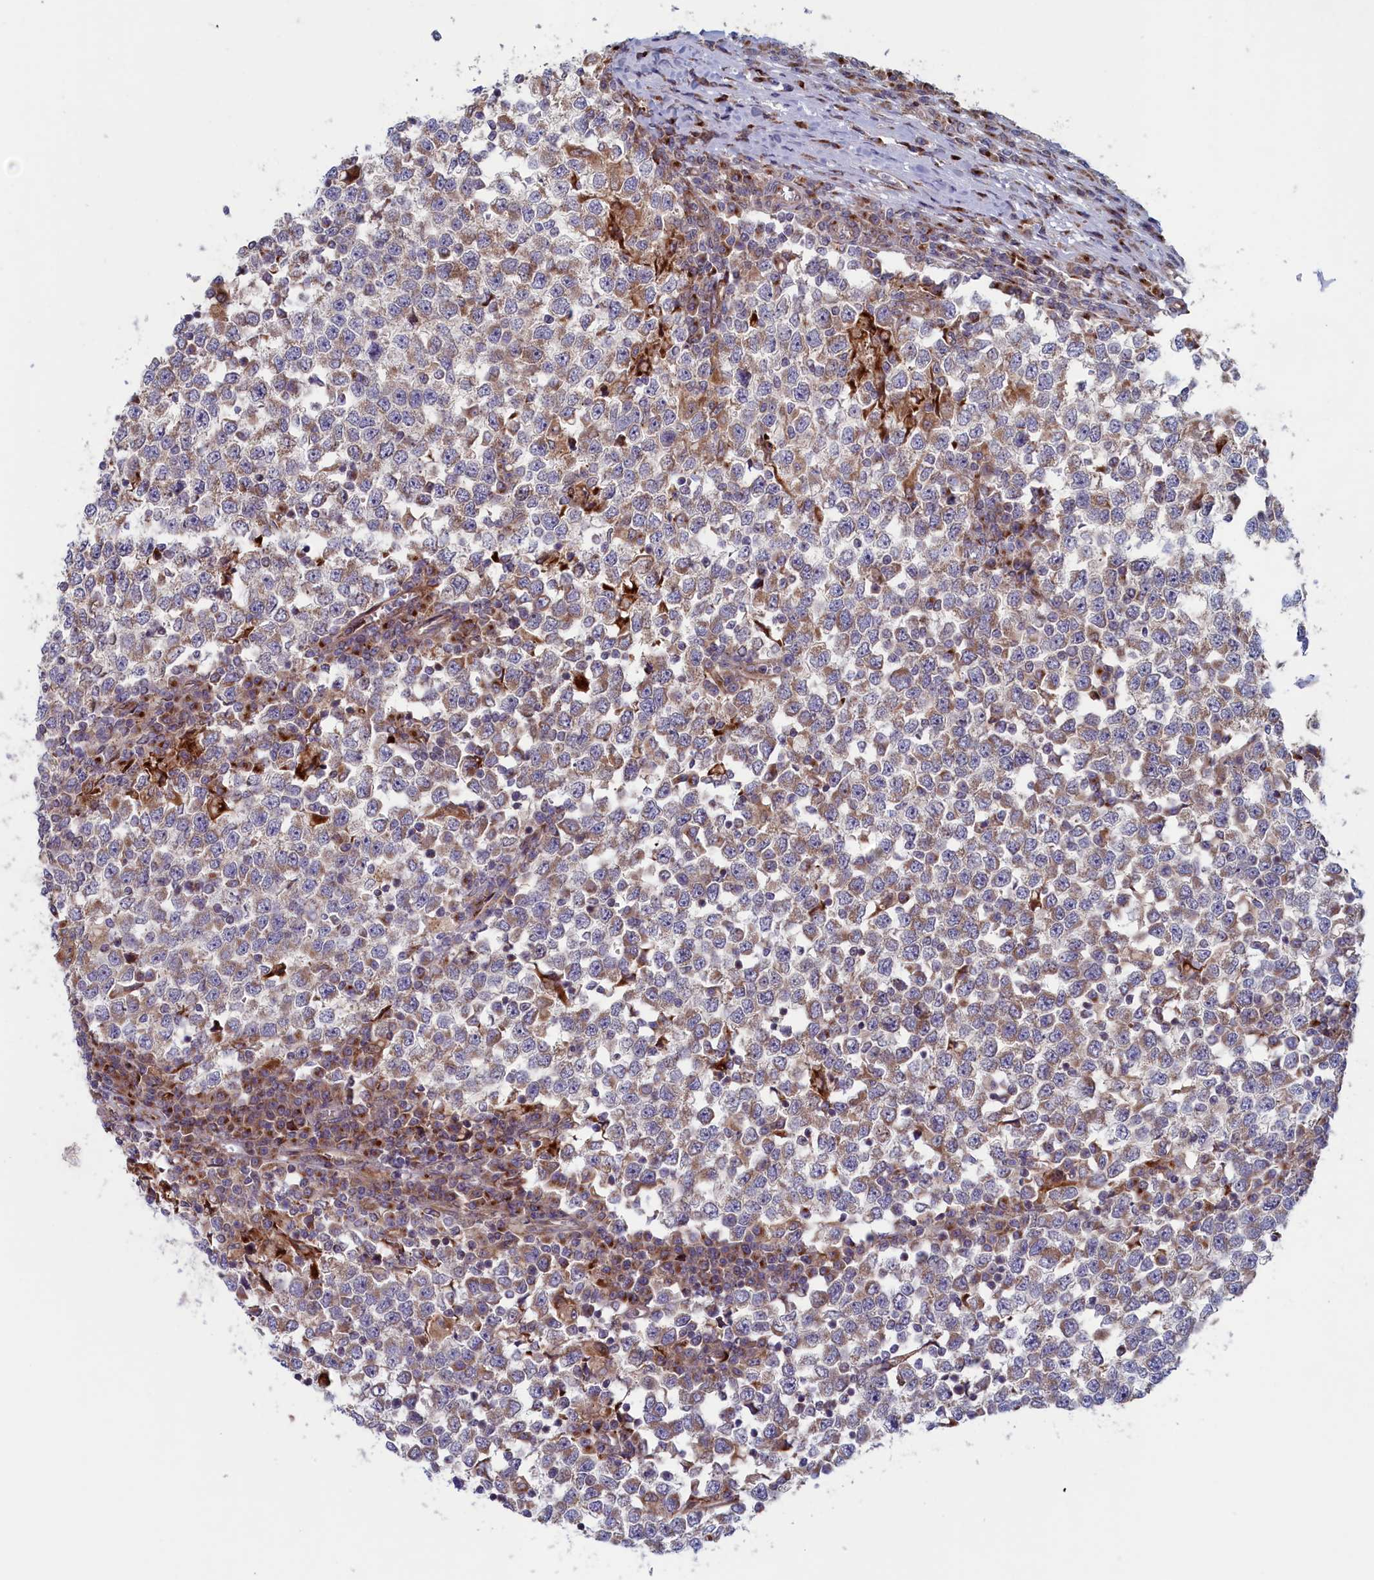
{"staining": {"intensity": "weak", "quantity": "<25%", "location": "cytoplasmic/membranous"}, "tissue": "testis cancer", "cell_type": "Tumor cells", "image_type": "cancer", "snomed": [{"axis": "morphology", "description": "Seminoma, NOS"}, {"axis": "topography", "description": "Testis"}], "caption": "Immunohistochemical staining of human seminoma (testis) exhibits no significant positivity in tumor cells.", "gene": "MTFMT", "patient": {"sex": "male", "age": 65}}